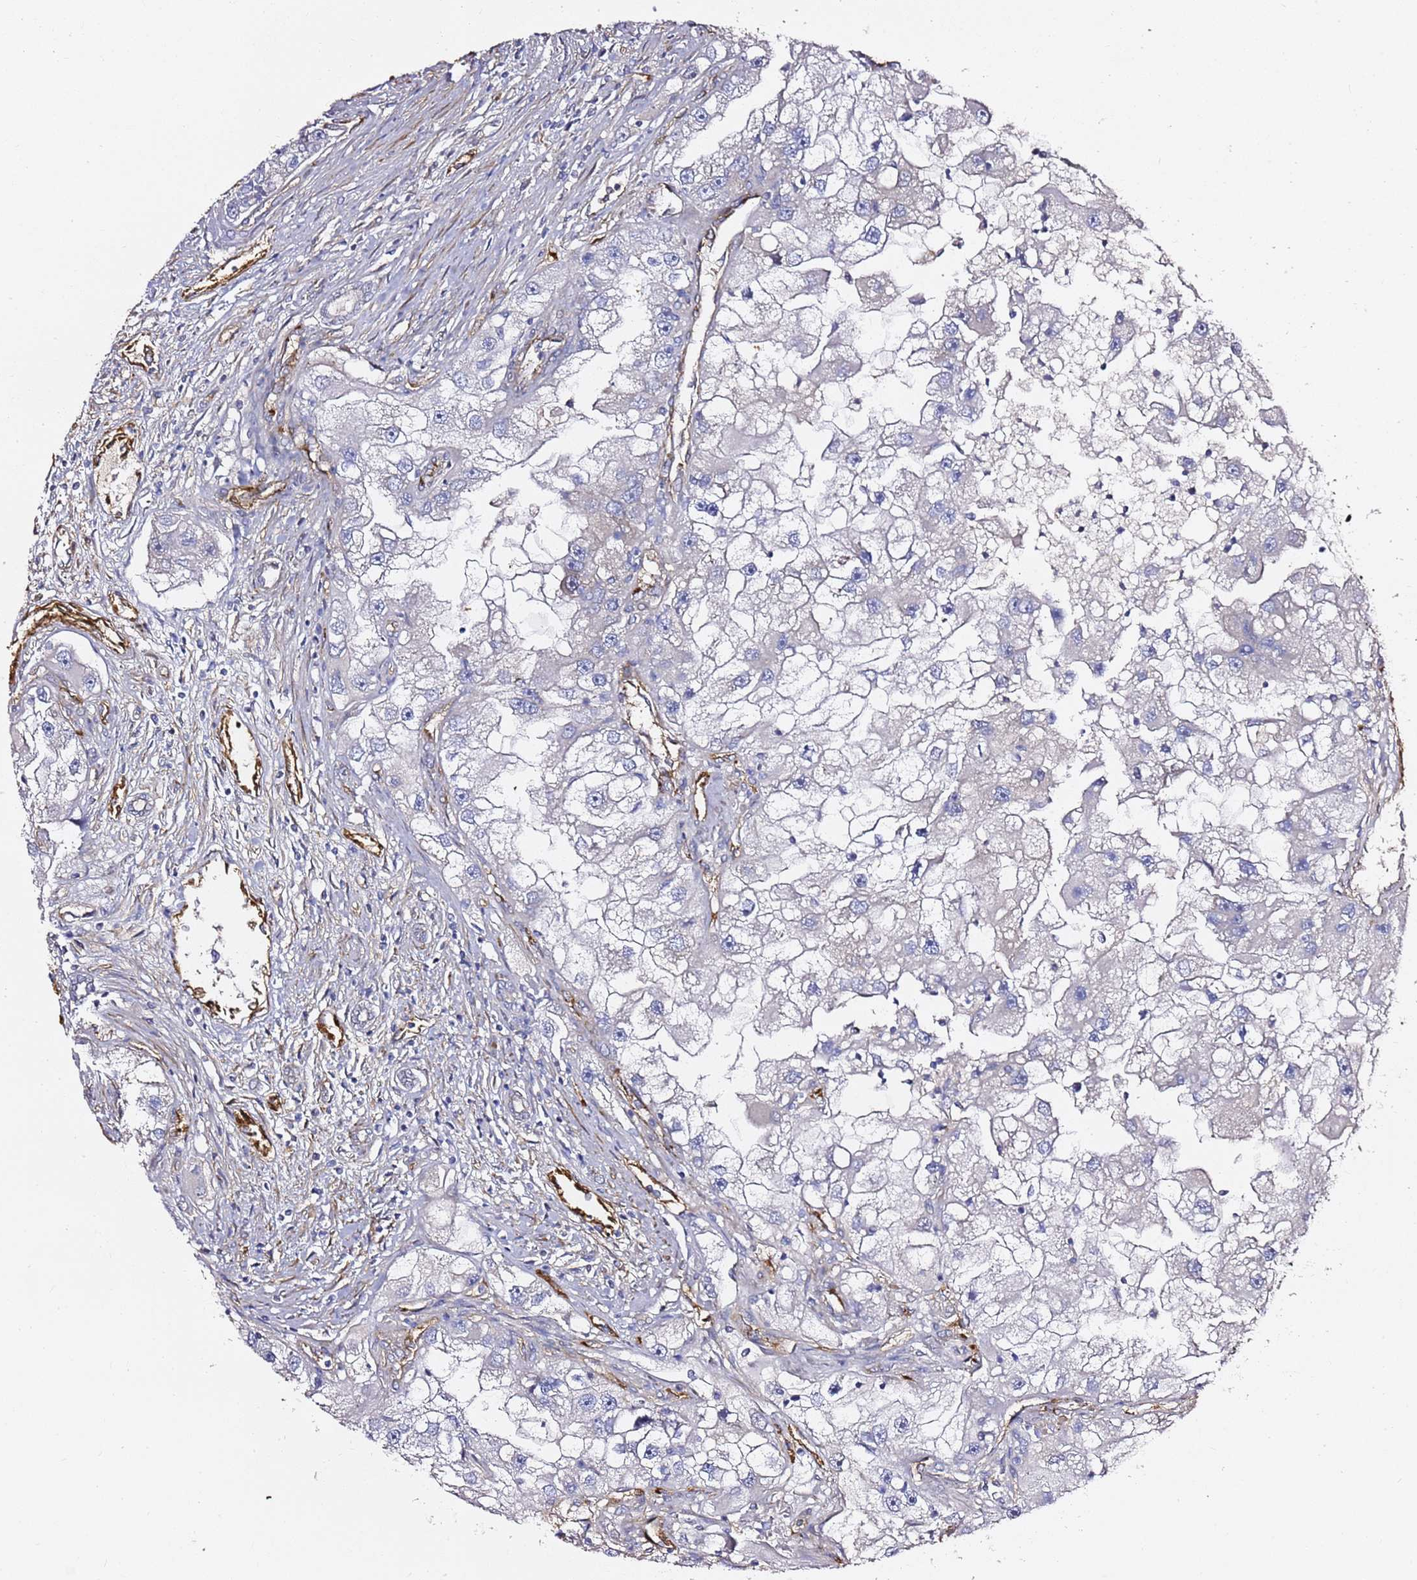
{"staining": {"intensity": "negative", "quantity": "none", "location": "none"}, "tissue": "renal cancer", "cell_type": "Tumor cells", "image_type": "cancer", "snomed": [{"axis": "morphology", "description": "Adenocarcinoma, NOS"}, {"axis": "topography", "description": "Kidney"}], "caption": "This is an immunohistochemistry photomicrograph of renal cancer. There is no expression in tumor cells.", "gene": "EPS8L1", "patient": {"sex": "male", "age": 63}}